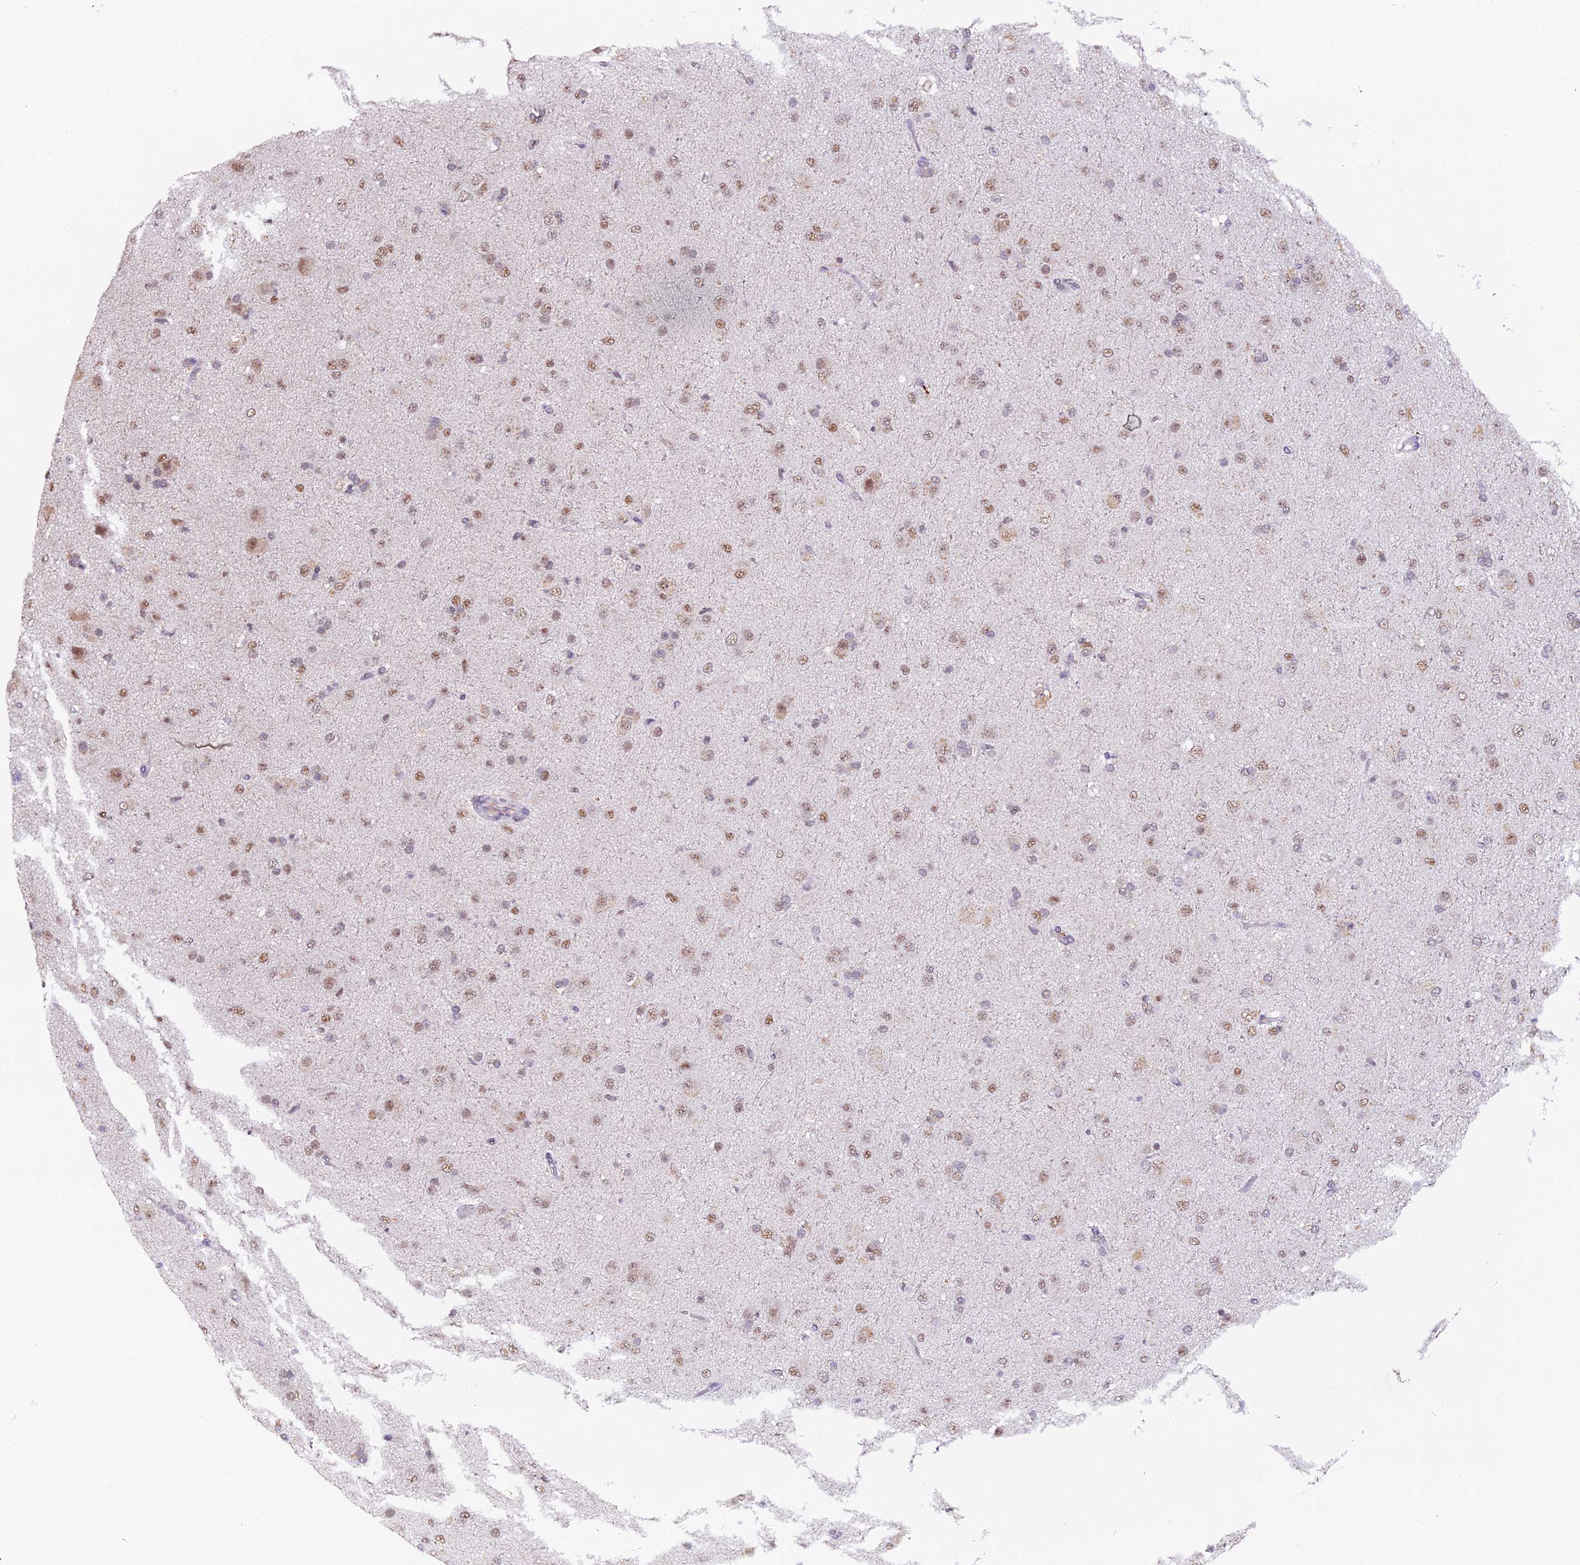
{"staining": {"intensity": "moderate", "quantity": "25%-75%", "location": "nuclear"}, "tissue": "glioma", "cell_type": "Tumor cells", "image_type": "cancer", "snomed": [{"axis": "morphology", "description": "Glioma, malignant, Low grade"}, {"axis": "topography", "description": "Brain"}], "caption": "Immunohistochemistry (IHC) of human glioma displays medium levels of moderate nuclear staining in approximately 25%-75% of tumor cells.", "gene": "NCBP1", "patient": {"sex": "male", "age": 65}}